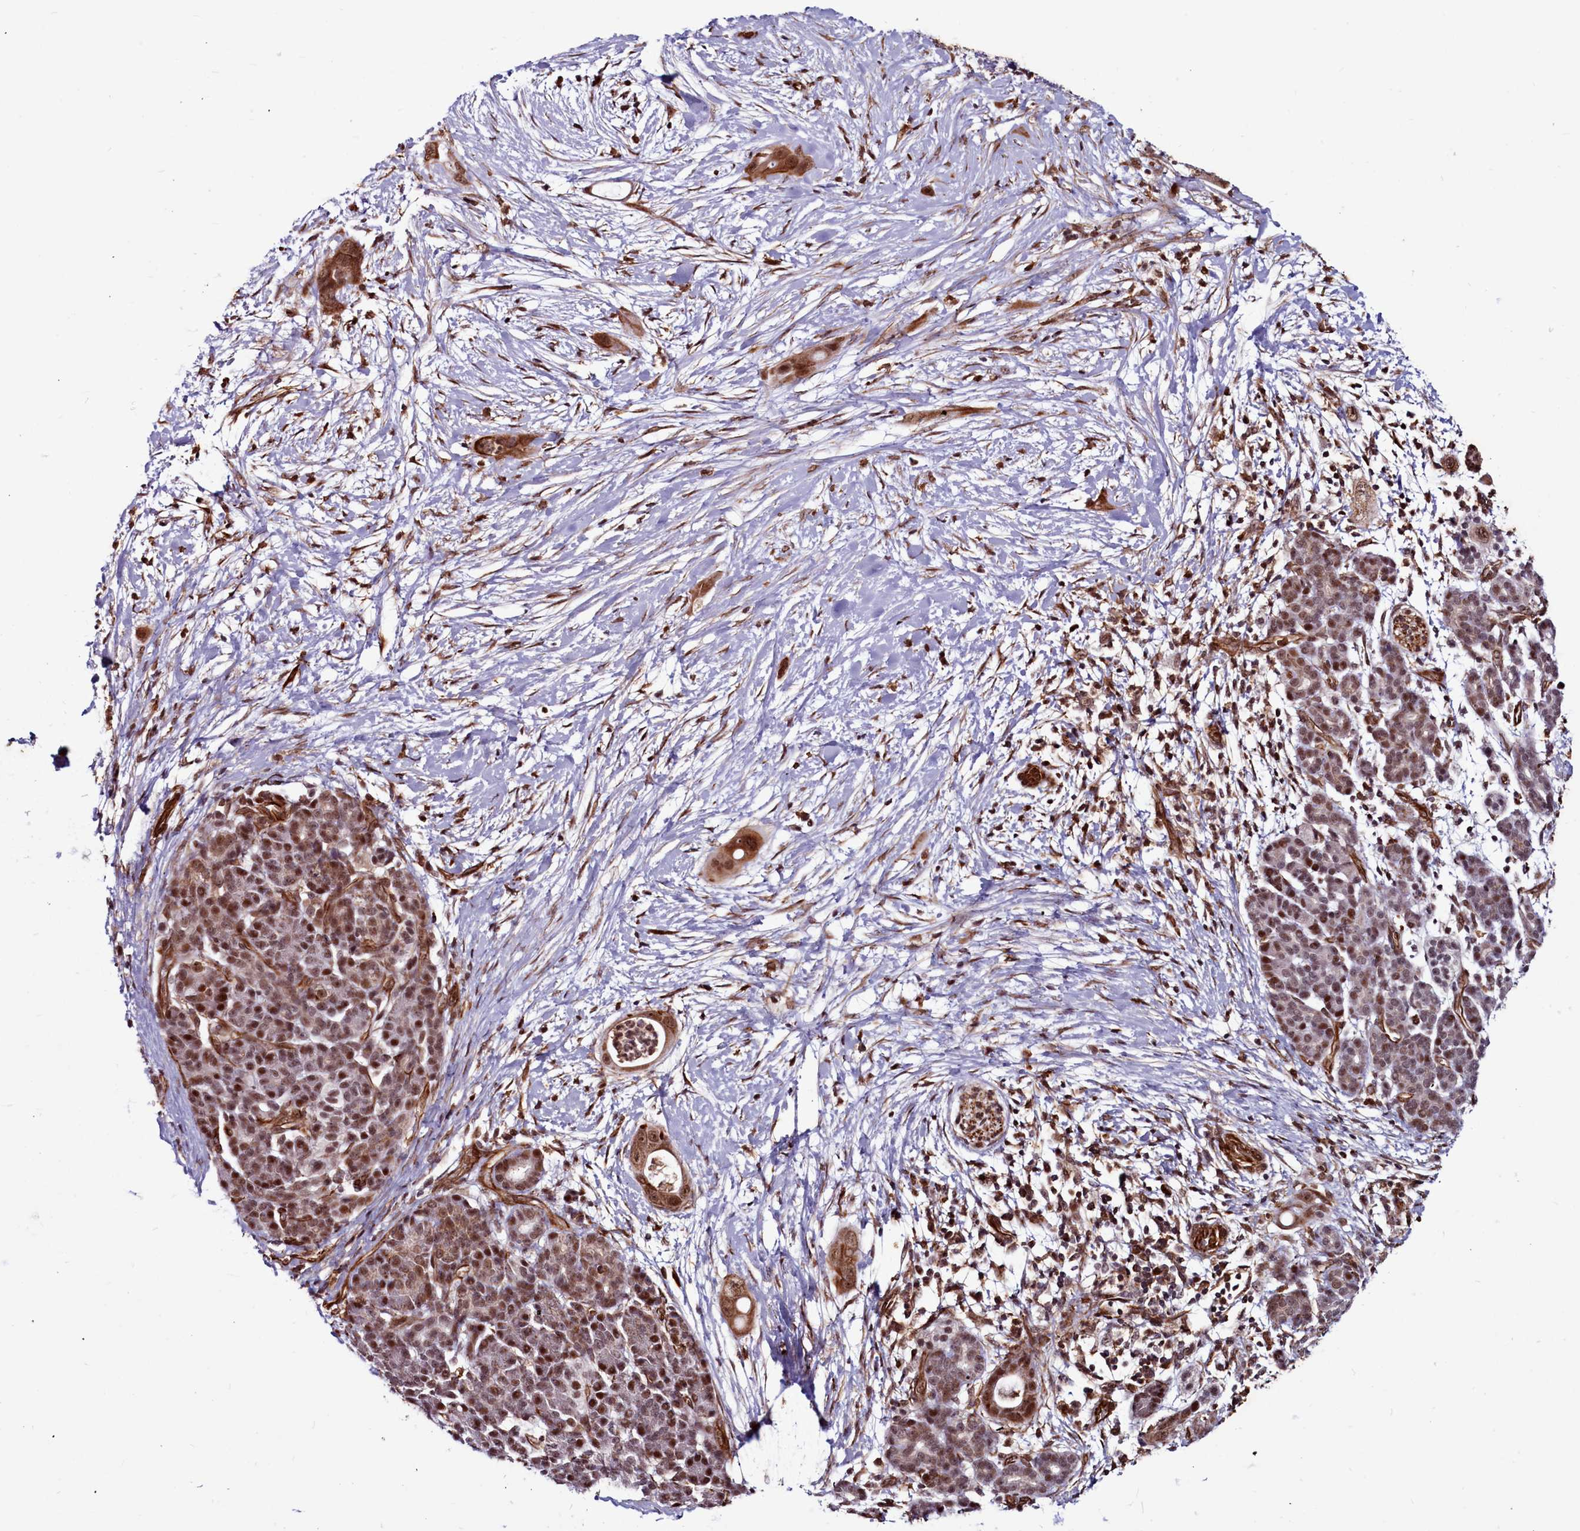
{"staining": {"intensity": "strong", "quantity": ">75%", "location": "cytoplasmic/membranous,nuclear"}, "tissue": "pancreatic cancer", "cell_type": "Tumor cells", "image_type": "cancer", "snomed": [{"axis": "morphology", "description": "Adenocarcinoma, NOS"}, {"axis": "topography", "description": "Pancreas"}], "caption": "Strong cytoplasmic/membranous and nuclear expression for a protein is identified in about >75% of tumor cells of adenocarcinoma (pancreatic) using immunohistochemistry.", "gene": "CLK3", "patient": {"sex": "male", "age": 59}}